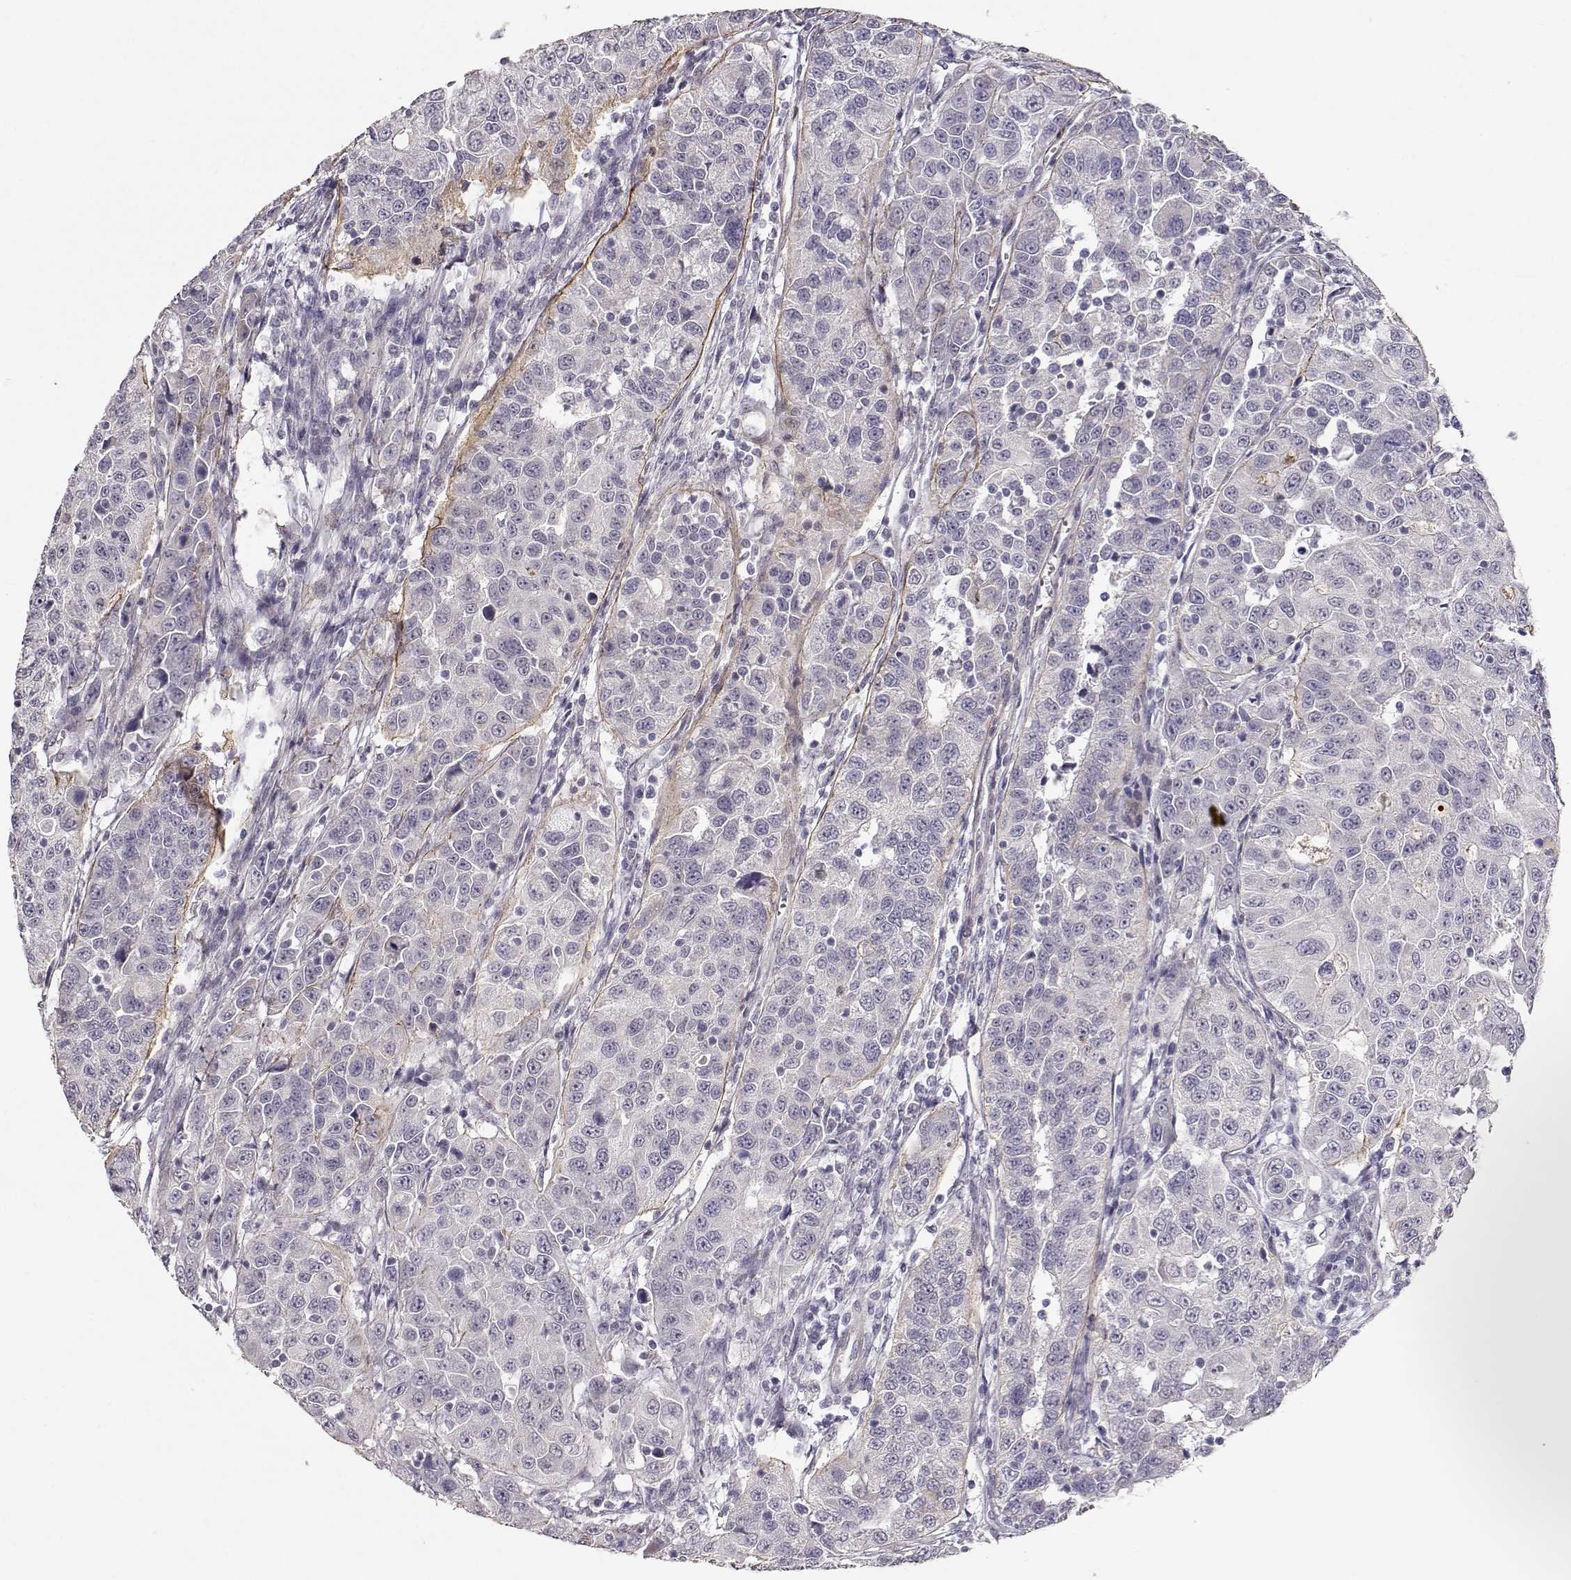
{"staining": {"intensity": "negative", "quantity": "none", "location": "none"}, "tissue": "urothelial cancer", "cell_type": "Tumor cells", "image_type": "cancer", "snomed": [{"axis": "morphology", "description": "Urothelial carcinoma, NOS"}, {"axis": "morphology", "description": "Urothelial carcinoma, High grade"}, {"axis": "topography", "description": "Urinary bladder"}], "caption": "Tumor cells show no significant protein staining in high-grade urothelial carcinoma.", "gene": "LAMA5", "patient": {"sex": "female", "age": 73}}